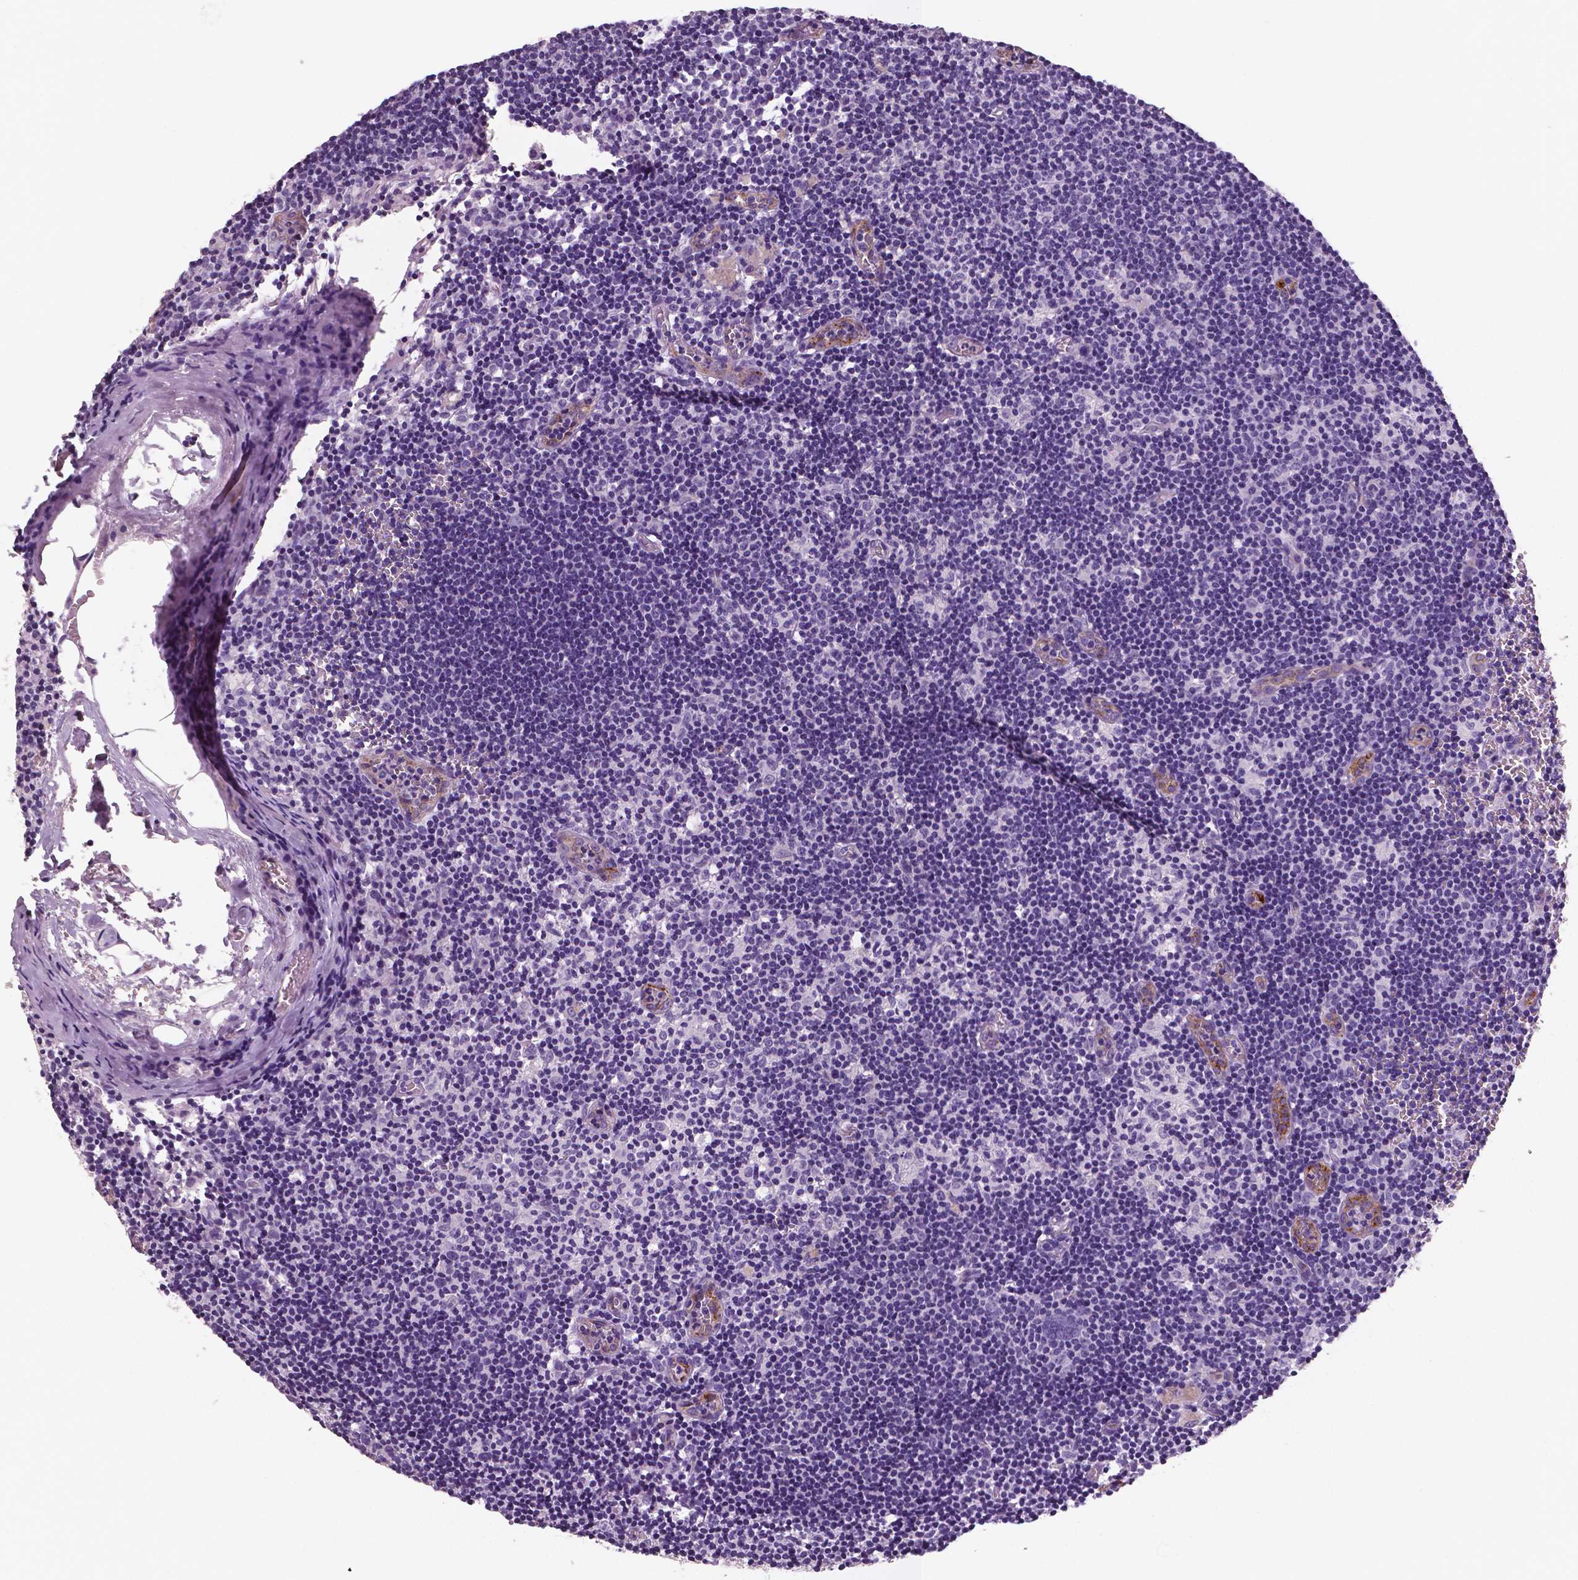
{"staining": {"intensity": "negative", "quantity": "none", "location": "none"}, "tissue": "lymph node", "cell_type": "Germinal center cells", "image_type": "normal", "snomed": [{"axis": "morphology", "description": "Normal tissue, NOS"}, {"axis": "topography", "description": "Lymph node"}], "caption": "The micrograph demonstrates no staining of germinal center cells in benign lymph node.", "gene": "TSPAN7", "patient": {"sex": "female", "age": 52}}